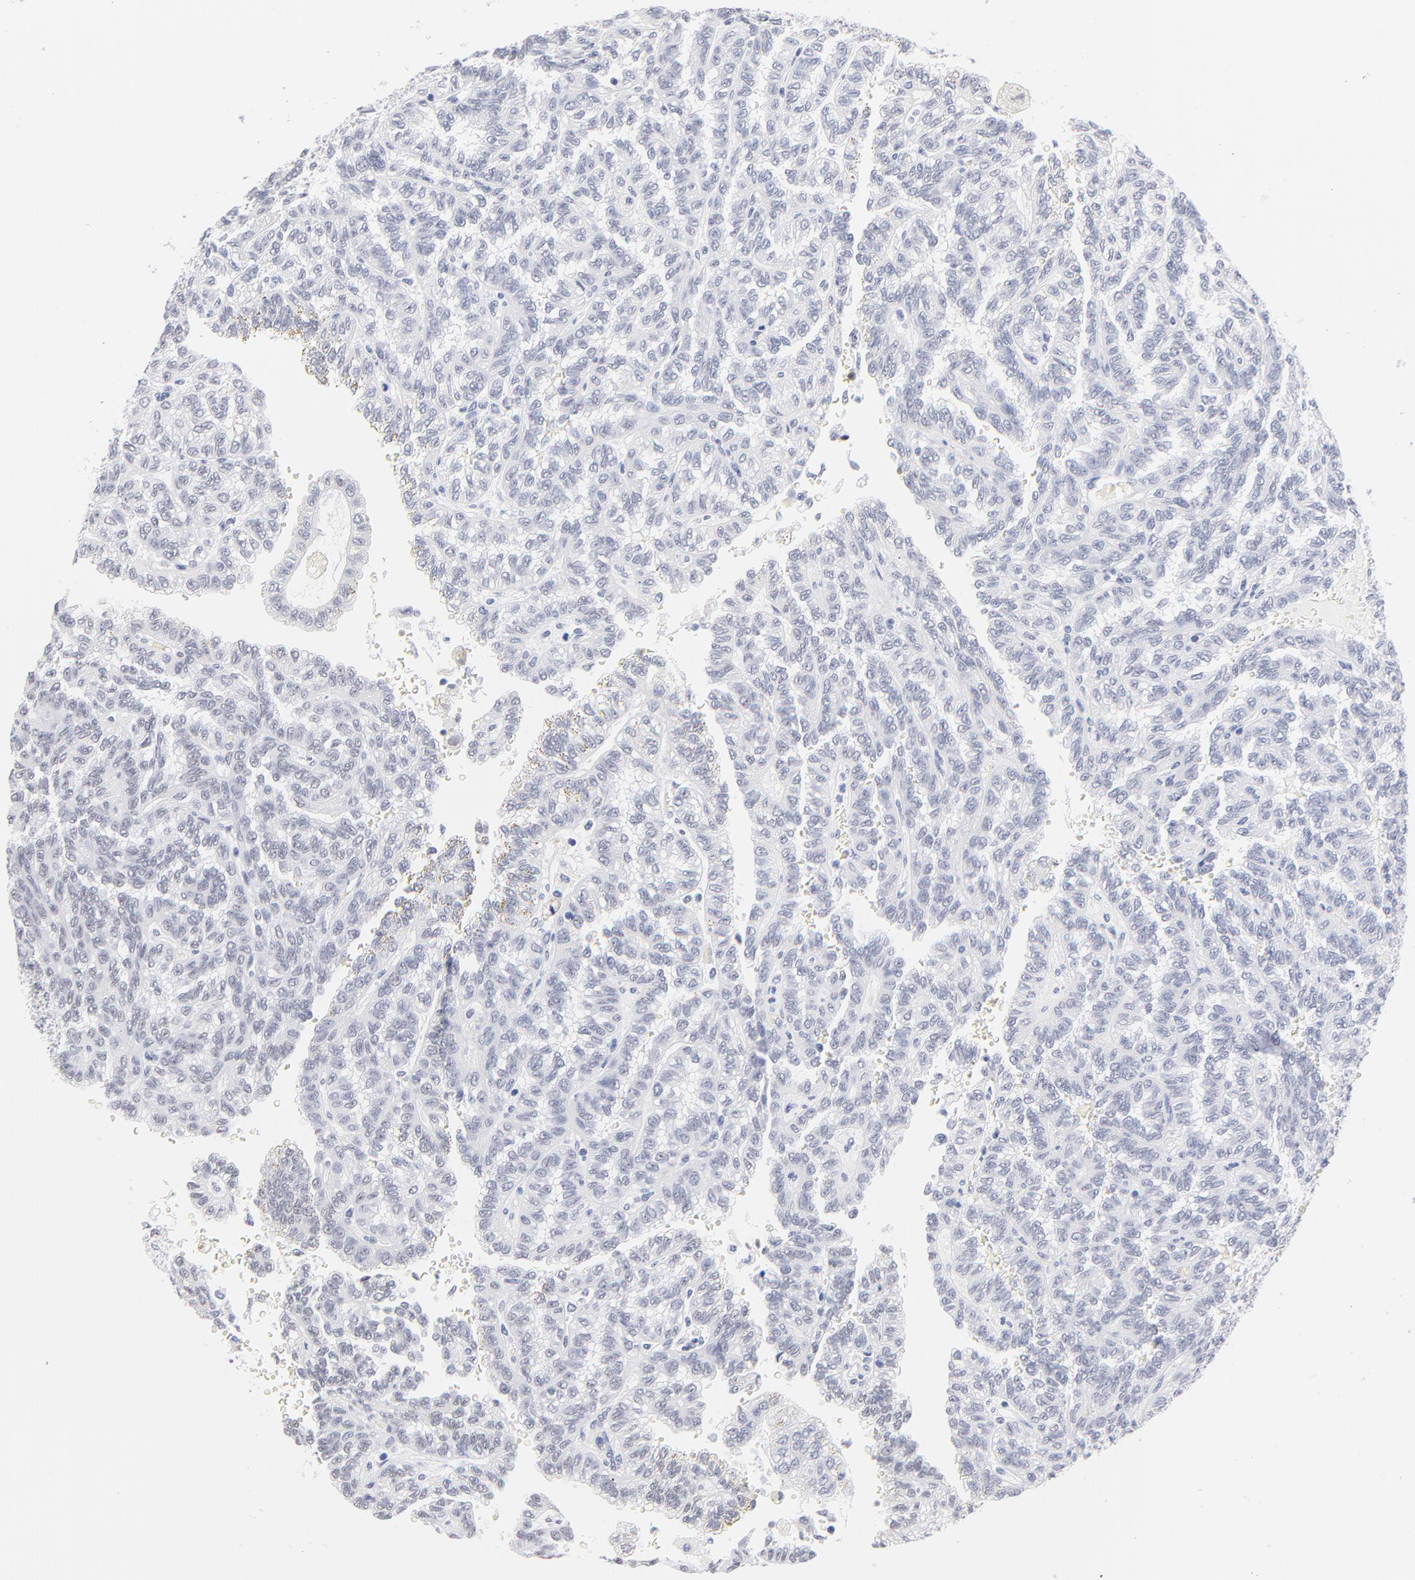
{"staining": {"intensity": "negative", "quantity": "none", "location": "none"}, "tissue": "renal cancer", "cell_type": "Tumor cells", "image_type": "cancer", "snomed": [{"axis": "morphology", "description": "Inflammation, NOS"}, {"axis": "morphology", "description": "Adenocarcinoma, NOS"}, {"axis": "topography", "description": "Kidney"}], "caption": "This micrograph is of renal cancer stained with IHC to label a protein in brown with the nuclei are counter-stained blue. There is no positivity in tumor cells.", "gene": "ZNF74", "patient": {"sex": "male", "age": 68}}